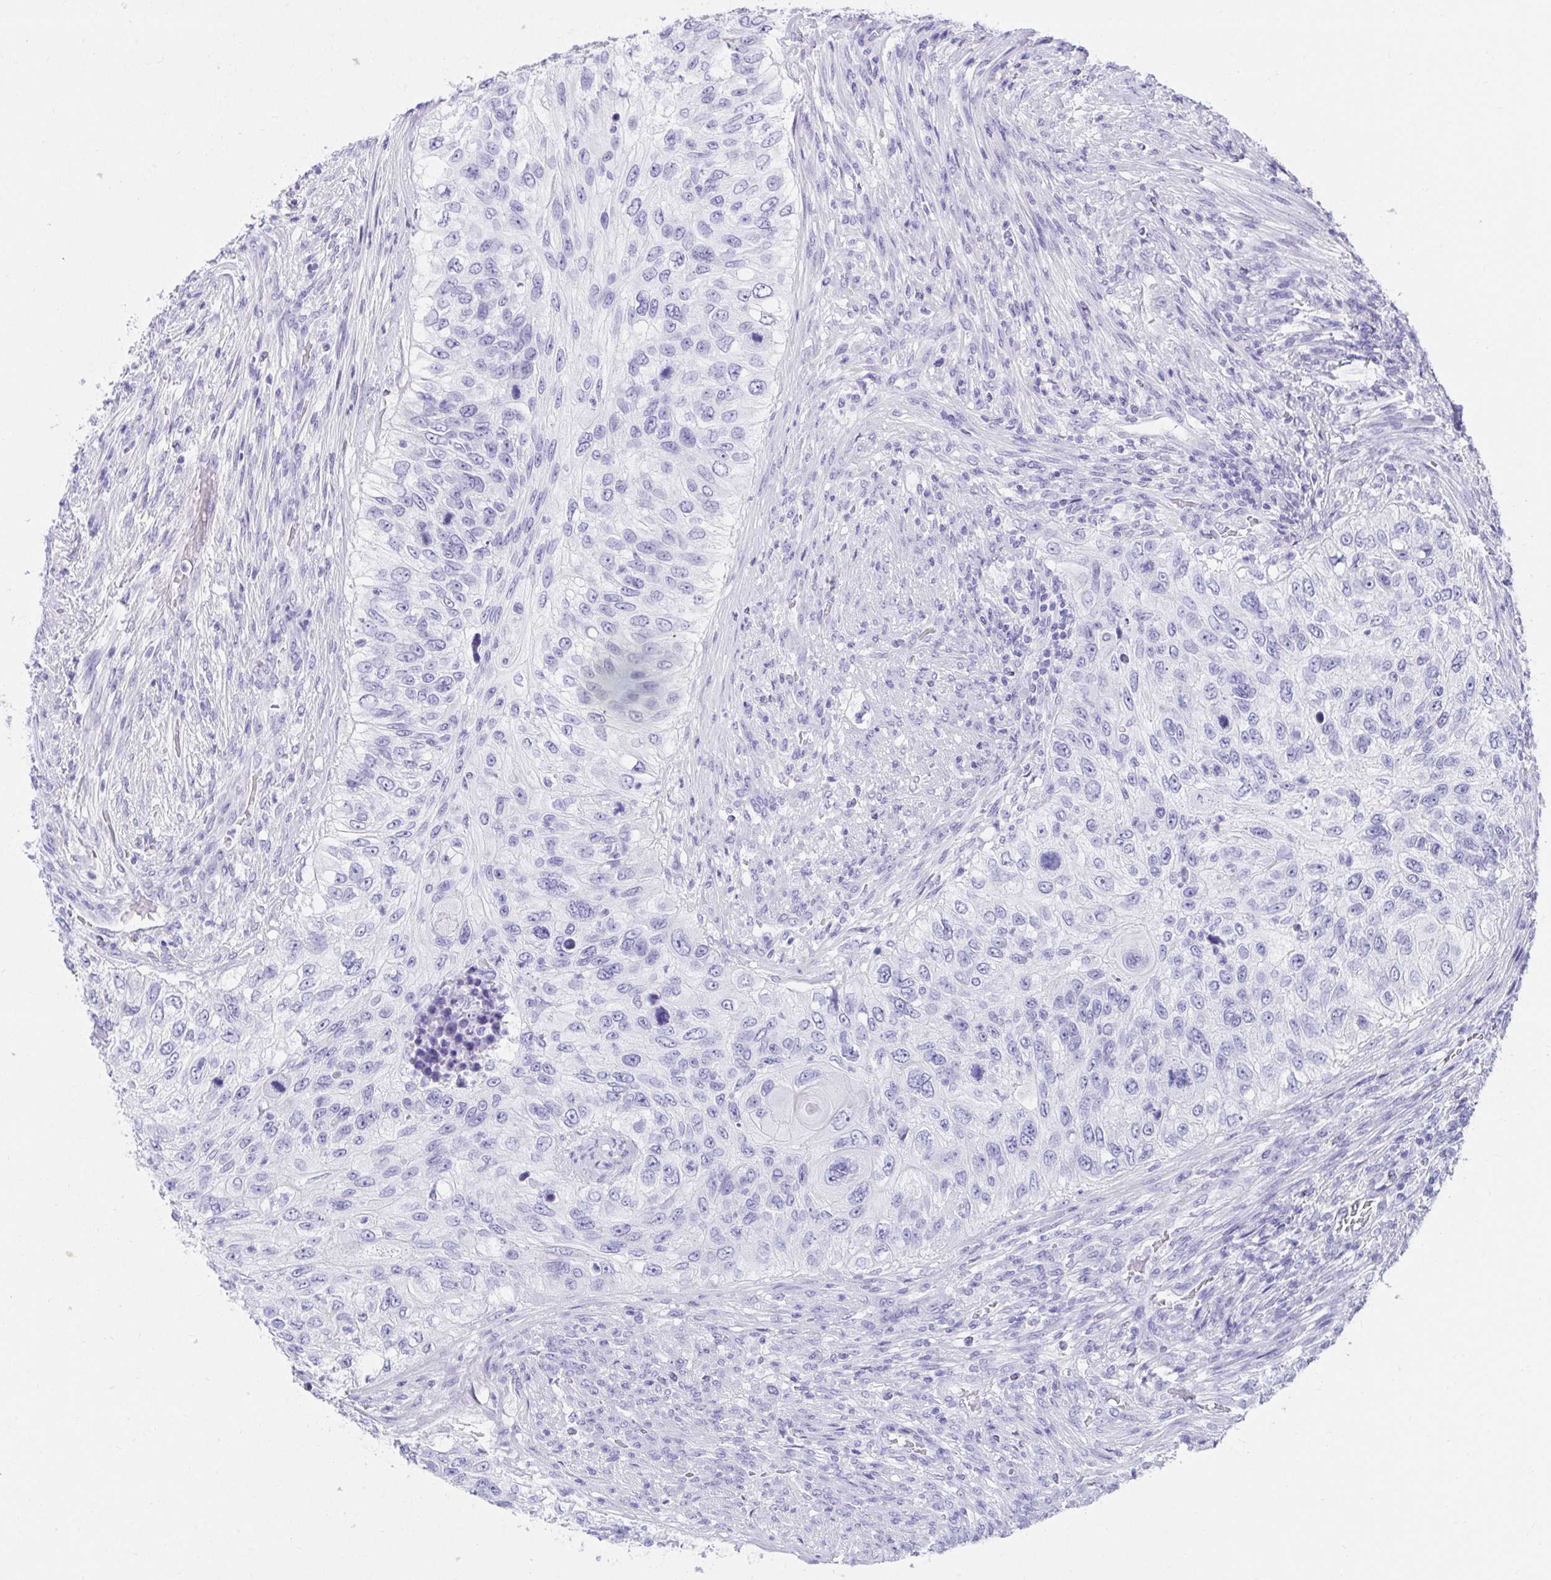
{"staining": {"intensity": "negative", "quantity": "none", "location": "none"}, "tissue": "urothelial cancer", "cell_type": "Tumor cells", "image_type": "cancer", "snomed": [{"axis": "morphology", "description": "Urothelial carcinoma, High grade"}, {"axis": "topography", "description": "Urinary bladder"}], "caption": "Immunohistochemical staining of high-grade urothelial carcinoma displays no significant positivity in tumor cells.", "gene": "DPEP3", "patient": {"sex": "female", "age": 60}}